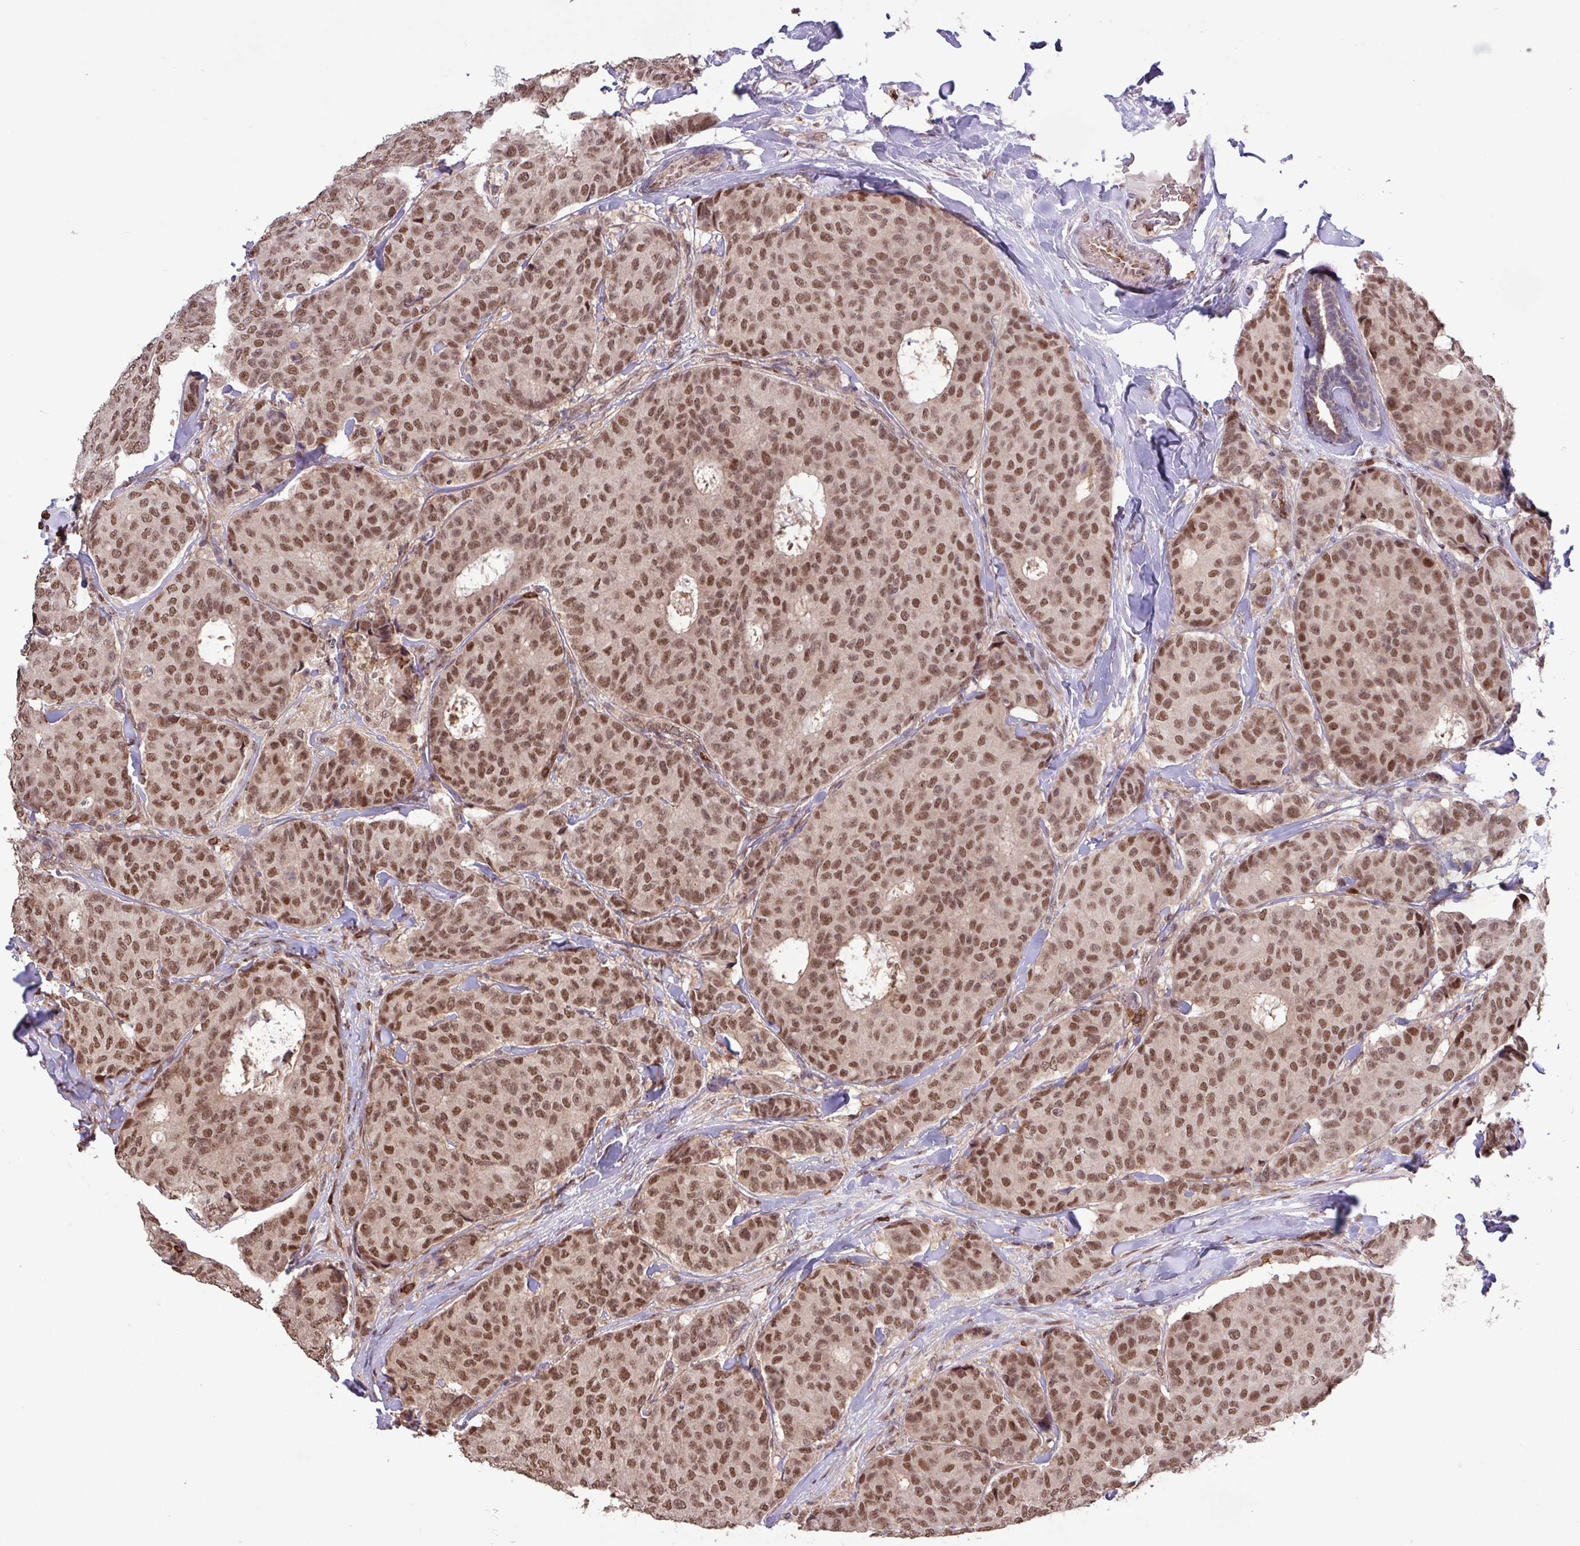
{"staining": {"intensity": "moderate", "quantity": ">75%", "location": "nuclear"}, "tissue": "breast cancer", "cell_type": "Tumor cells", "image_type": "cancer", "snomed": [{"axis": "morphology", "description": "Duct carcinoma"}, {"axis": "topography", "description": "Breast"}], "caption": "Moderate nuclear staining for a protein is present in approximately >75% of tumor cells of breast cancer using immunohistochemistry.", "gene": "GON7", "patient": {"sex": "female", "age": 75}}